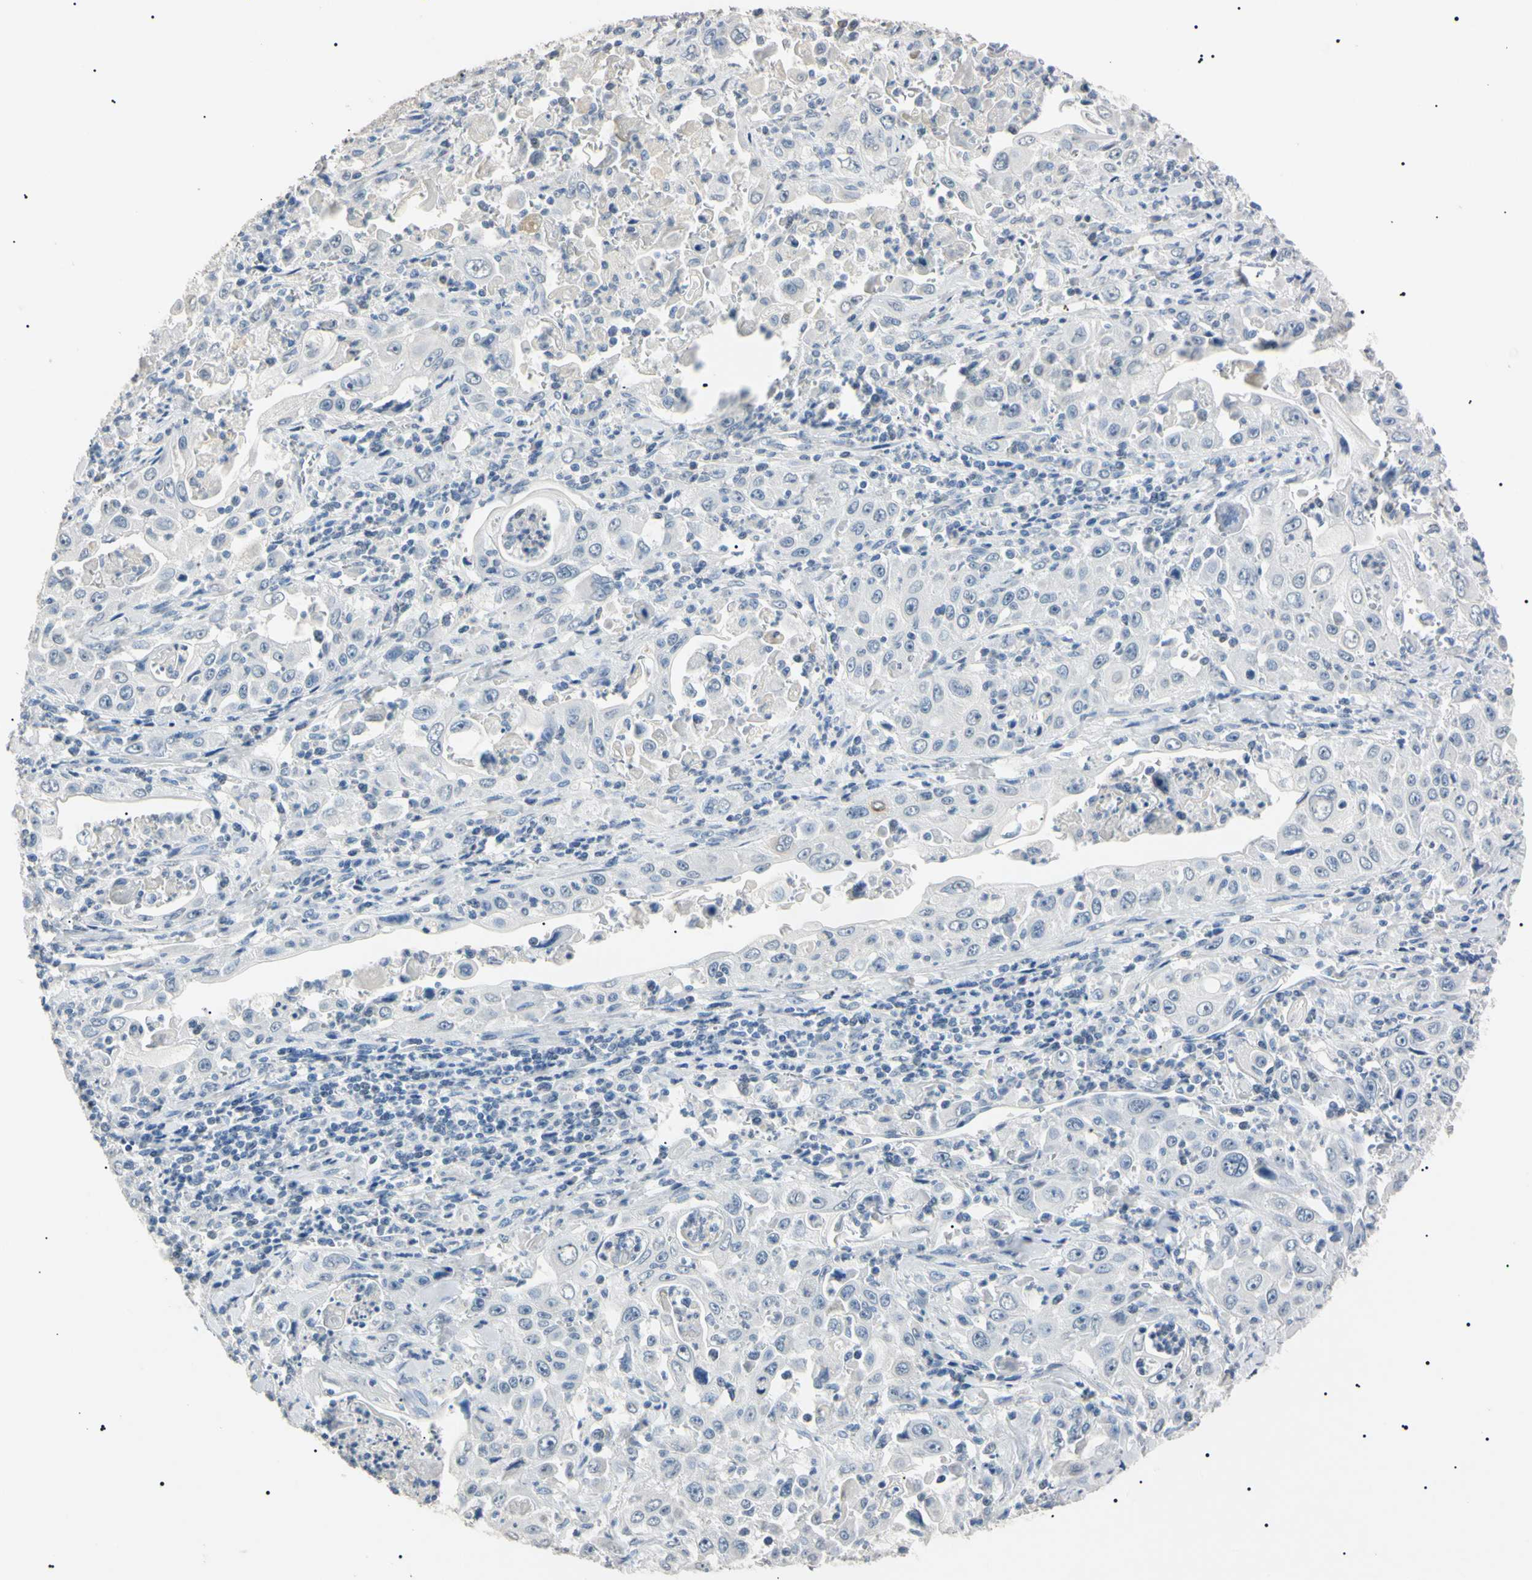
{"staining": {"intensity": "negative", "quantity": "none", "location": "none"}, "tissue": "pancreatic cancer", "cell_type": "Tumor cells", "image_type": "cancer", "snomed": [{"axis": "morphology", "description": "Adenocarcinoma, NOS"}, {"axis": "topography", "description": "Pancreas"}], "caption": "Immunohistochemical staining of human pancreatic adenocarcinoma demonstrates no significant positivity in tumor cells. (Brightfield microscopy of DAB immunohistochemistry (IHC) at high magnification).", "gene": "CGB3", "patient": {"sex": "male", "age": 70}}